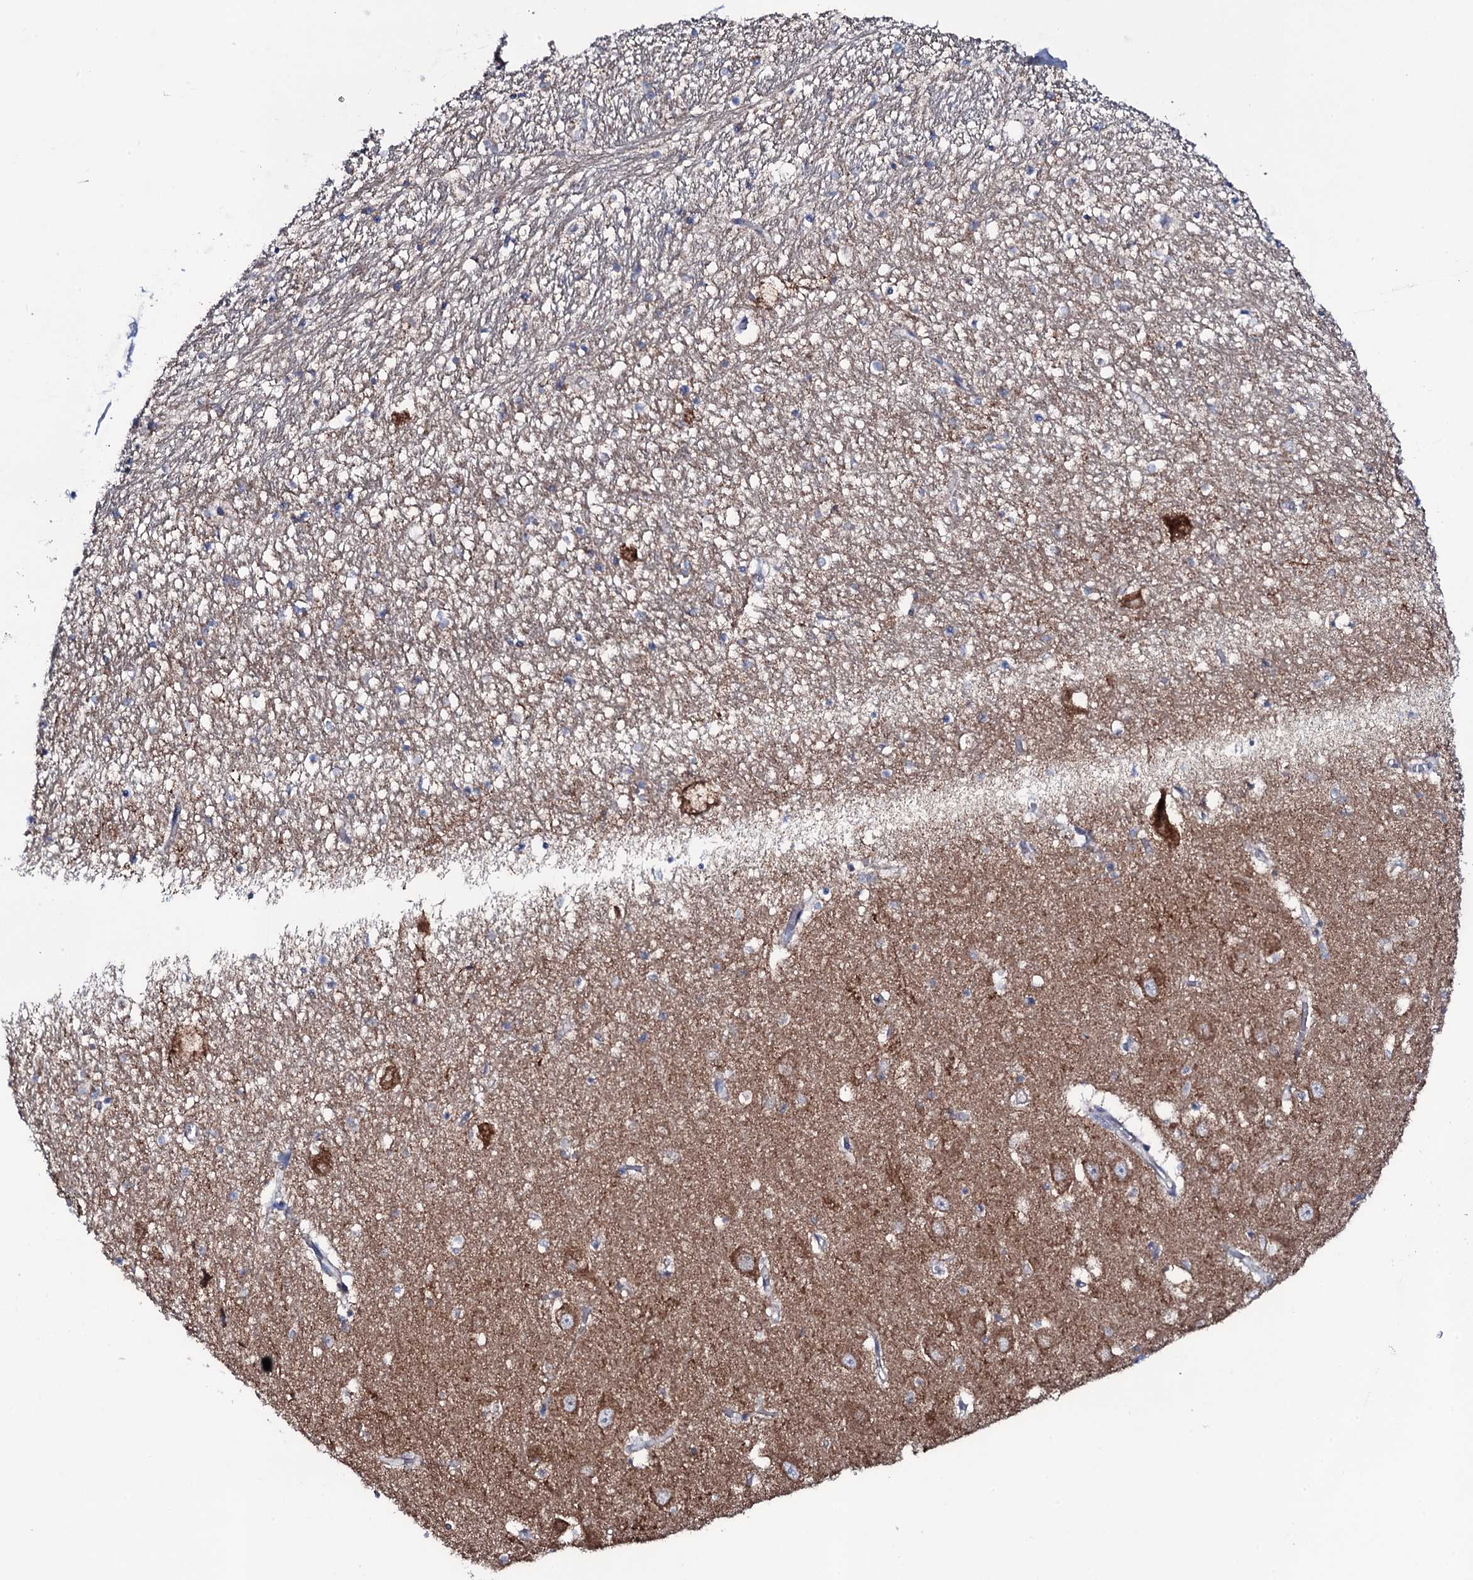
{"staining": {"intensity": "moderate", "quantity": "25%-75%", "location": "cytoplasmic/membranous"}, "tissue": "hippocampus", "cell_type": "Glial cells", "image_type": "normal", "snomed": [{"axis": "morphology", "description": "Normal tissue, NOS"}, {"axis": "topography", "description": "Hippocampus"}], "caption": "The image shows immunohistochemical staining of unremarkable hippocampus. There is moderate cytoplasmic/membranous positivity is identified in approximately 25%-75% of glial cells.", "gene": "MRPS35", "patient": {"sex": "female", "age": 64}}